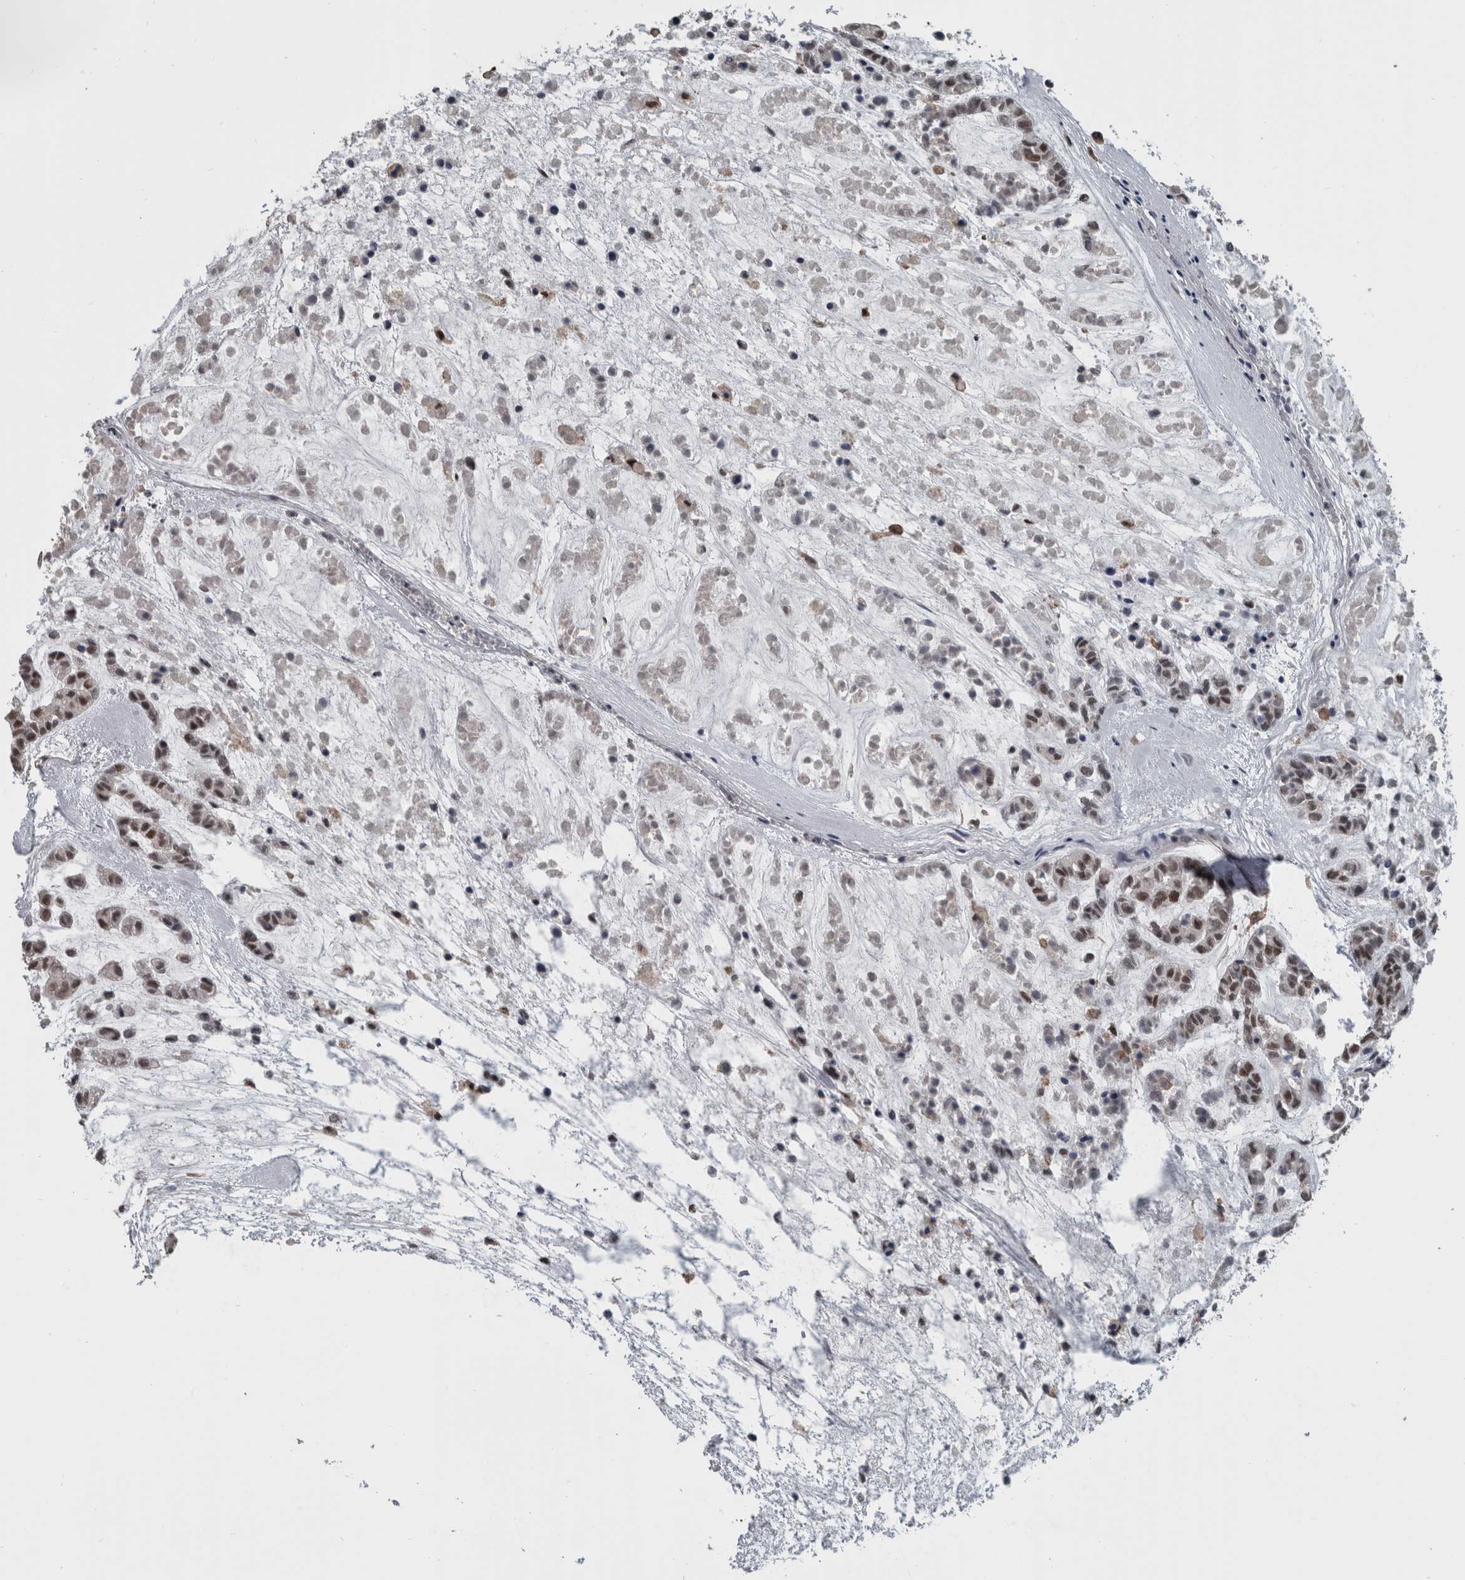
{"staining": {"intensity": "moderate", "quantity": ">75%", "location": "nuclear"}, "tissue": "head and neck cancer", "cell_type": "Tumor cells", "image_type": "cancer", "snomed": [{"axis": "morphology", "description": "Adenocarcinoma, NOS"}, {"axis": "morphology", "description": "Adenoma, NOS"}, {"axis": "topography", "description": "Head-Neck"}], "caption": "The immunohistochemical stain highlights moderate nuclear expression in tumor cells of head and neck adenoma tissue. Ihc stains the protein in brown and the nuclei are stained blue.", "gene": "ZBTB21", "patient": {"sex": "female", "age": 55}}